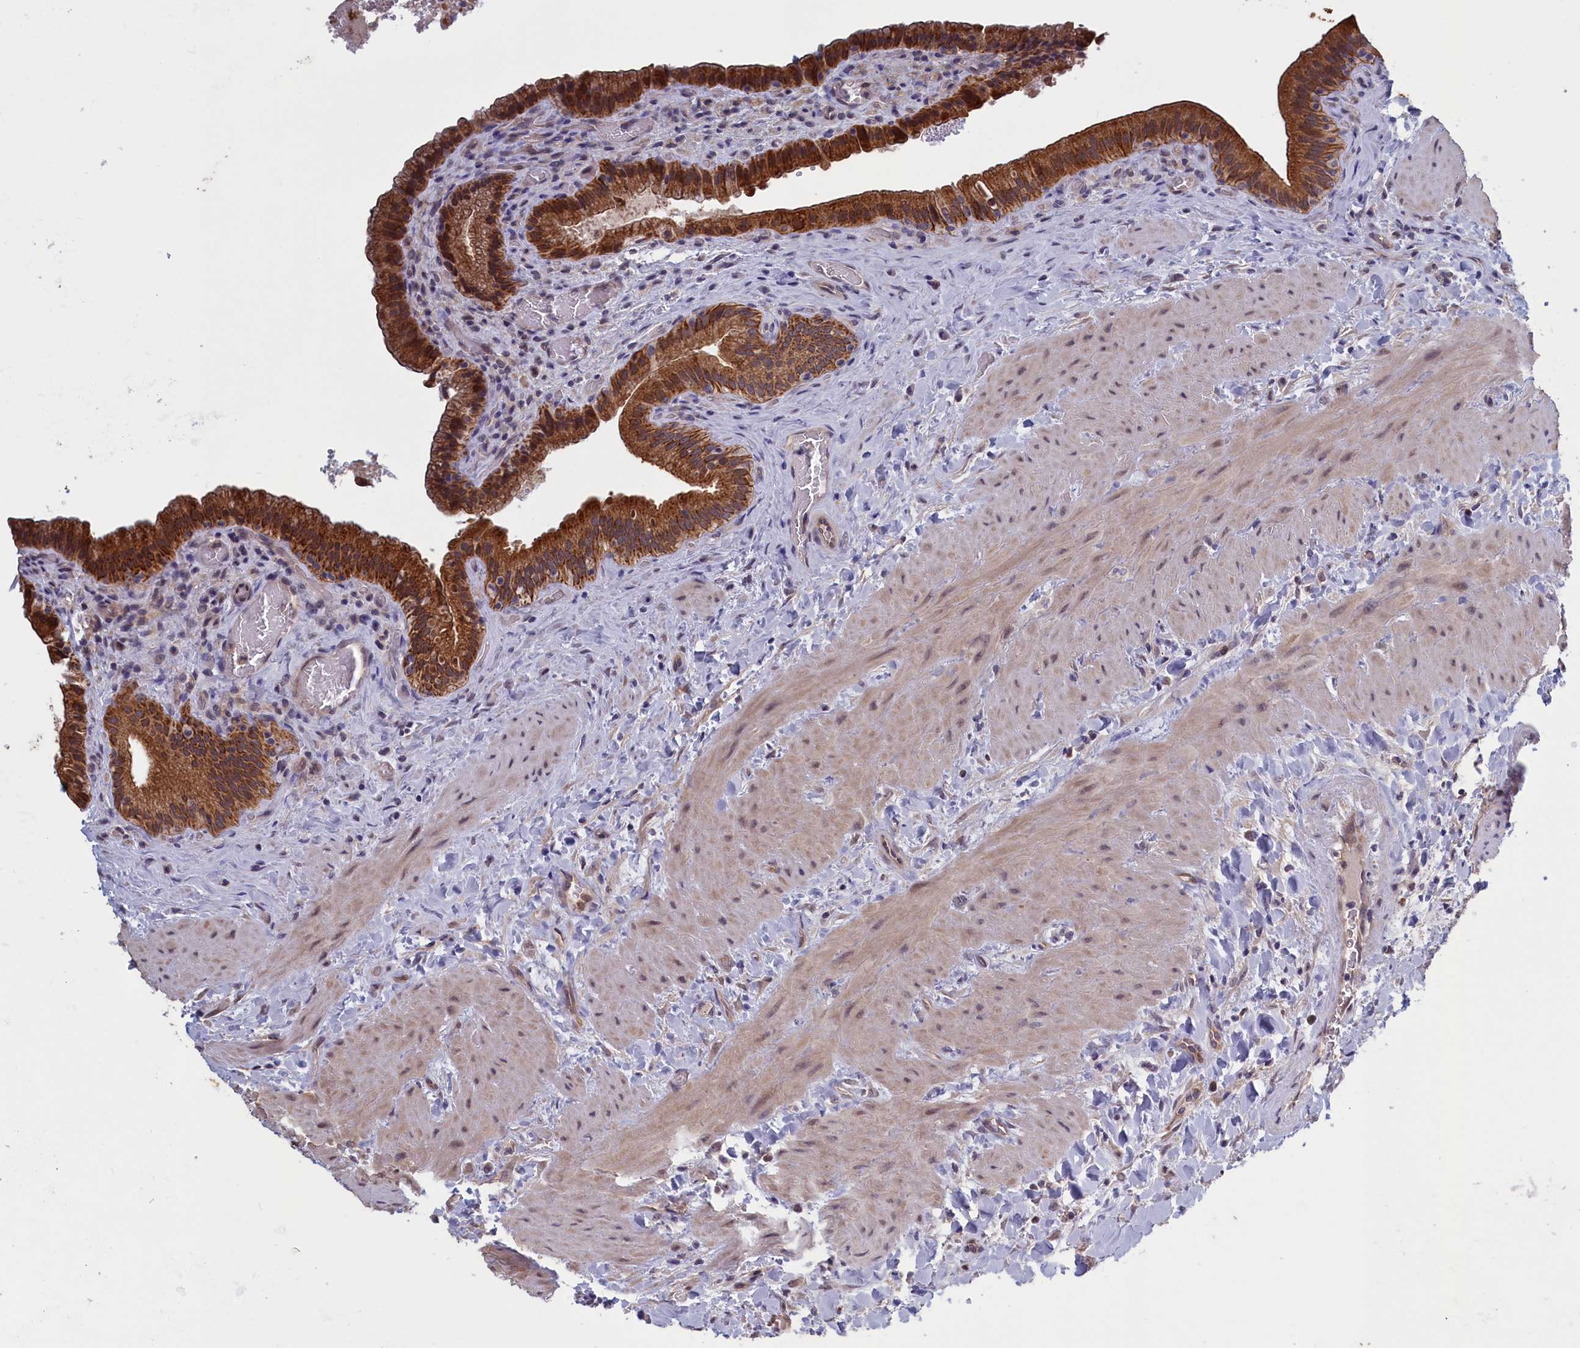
{"staining": {"intensity": "strong", "quantity": ">75%", "location": "cytoplasmic/membranous,nuclear"}, "tissue": "gallbladder", "cell_type": "Glandular cells", "image_type": "normal", "snomed": [{"axis": "morphology", "description": "Normal tissue, NOS"}, {"axis": "topography", "description": "Gallbladder"}], "caption": "About >75% of glandular cells in unremarkable gallbladder show strong cytoplasmic/membranous,nuclear protein staining as visualized by brown immunohistochemical staining.", "gene": "PLP2", "patient": {"sex": "male", "age": 24}}